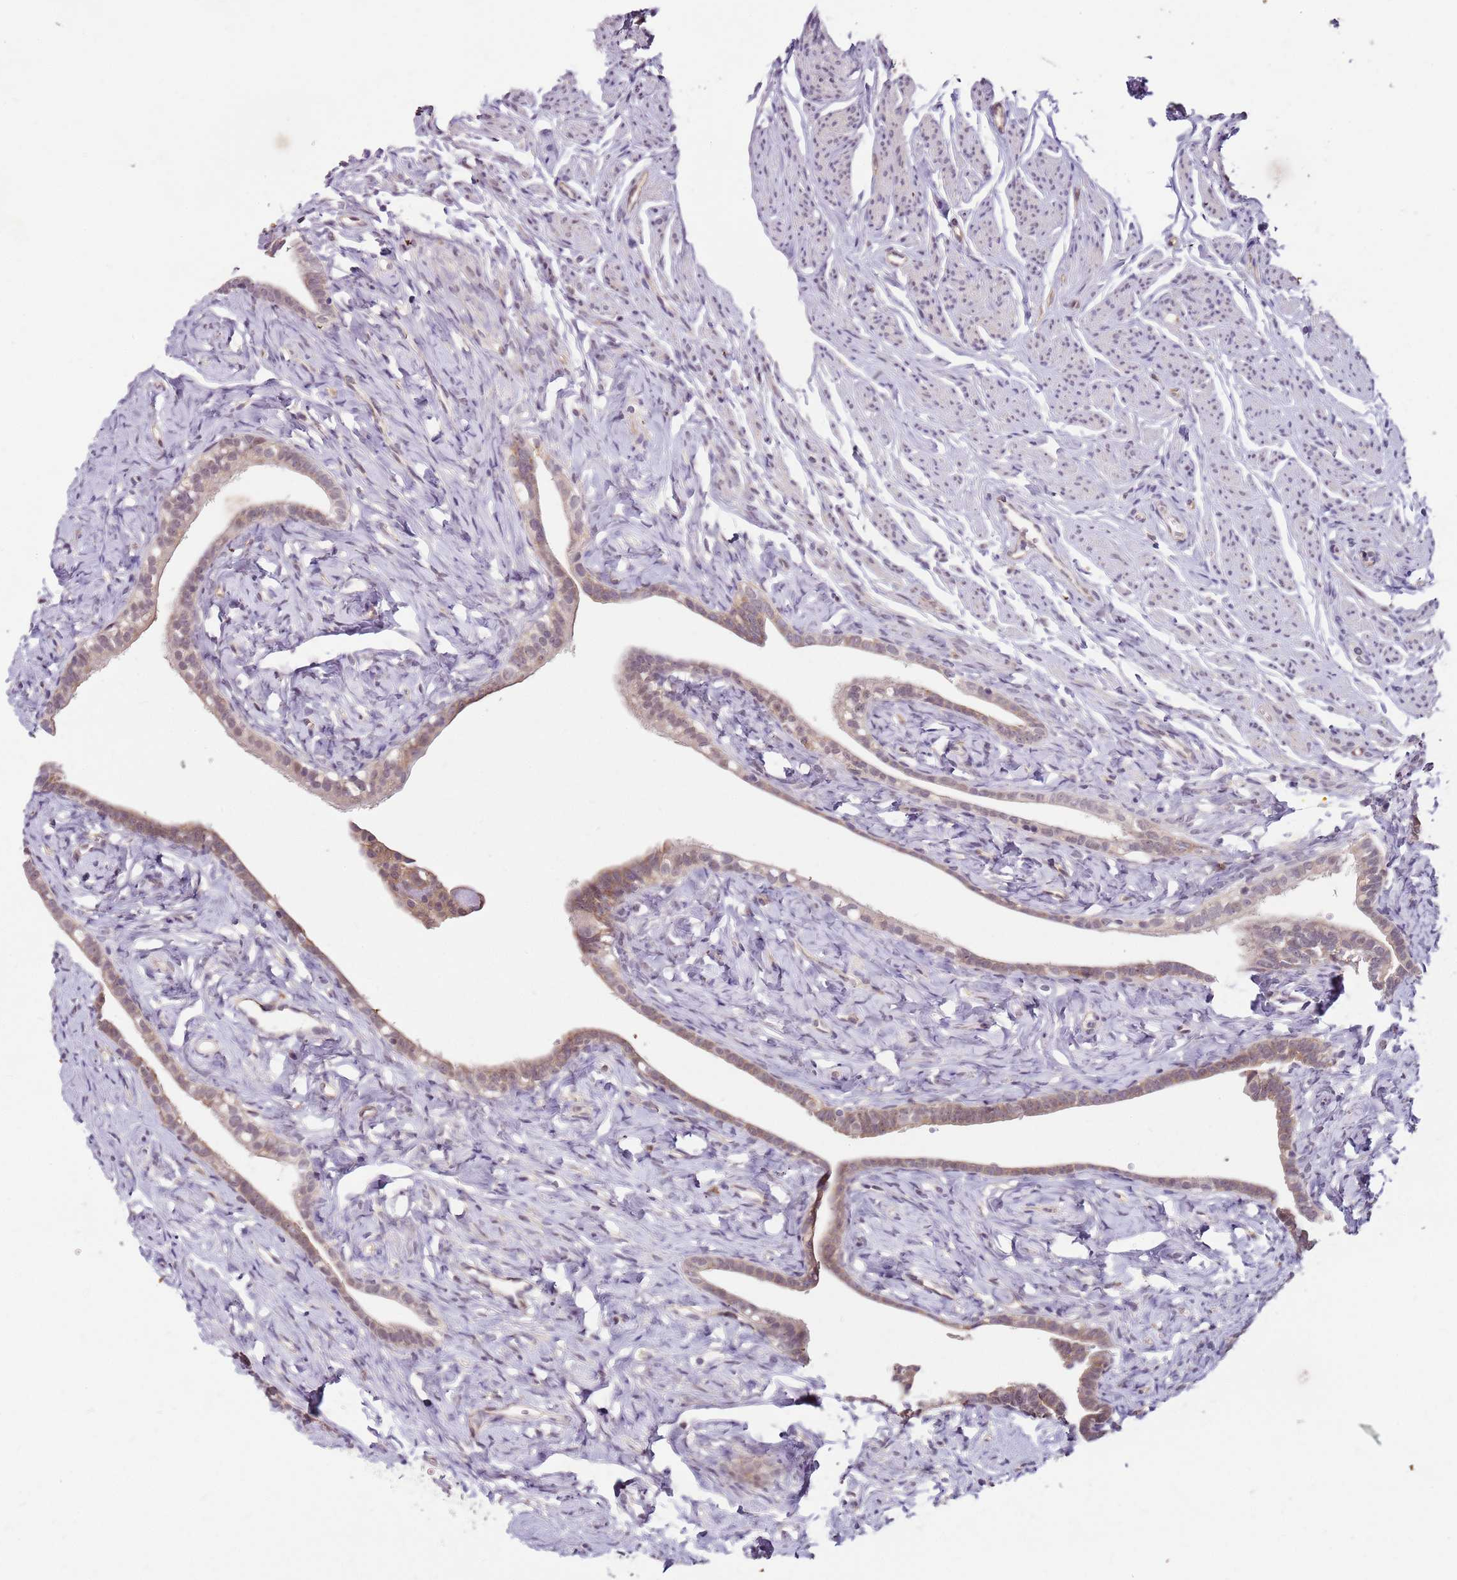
{"staining": {"intensity": "moderate", "quantity": ">75%", "location": "cytoplasmic/membranous"}, "tissue": "fallopian tube", "cell_type": "Glandular cells", "image_type": "normal", "snomed": [{"axis": "morphology", "description": "Normal tissue, NOS"}, {"axis": "topography", "description": "Fallopian tube"}], "caption": "IHC image of benign fallopian tube stained for a protein (brown), which reveals medium levels of moderate cytoplasmic/membranous staining in about >75% of glandular cells.", "gene": "FBXL22", "patient": {"sex": "female", "age": 66}}